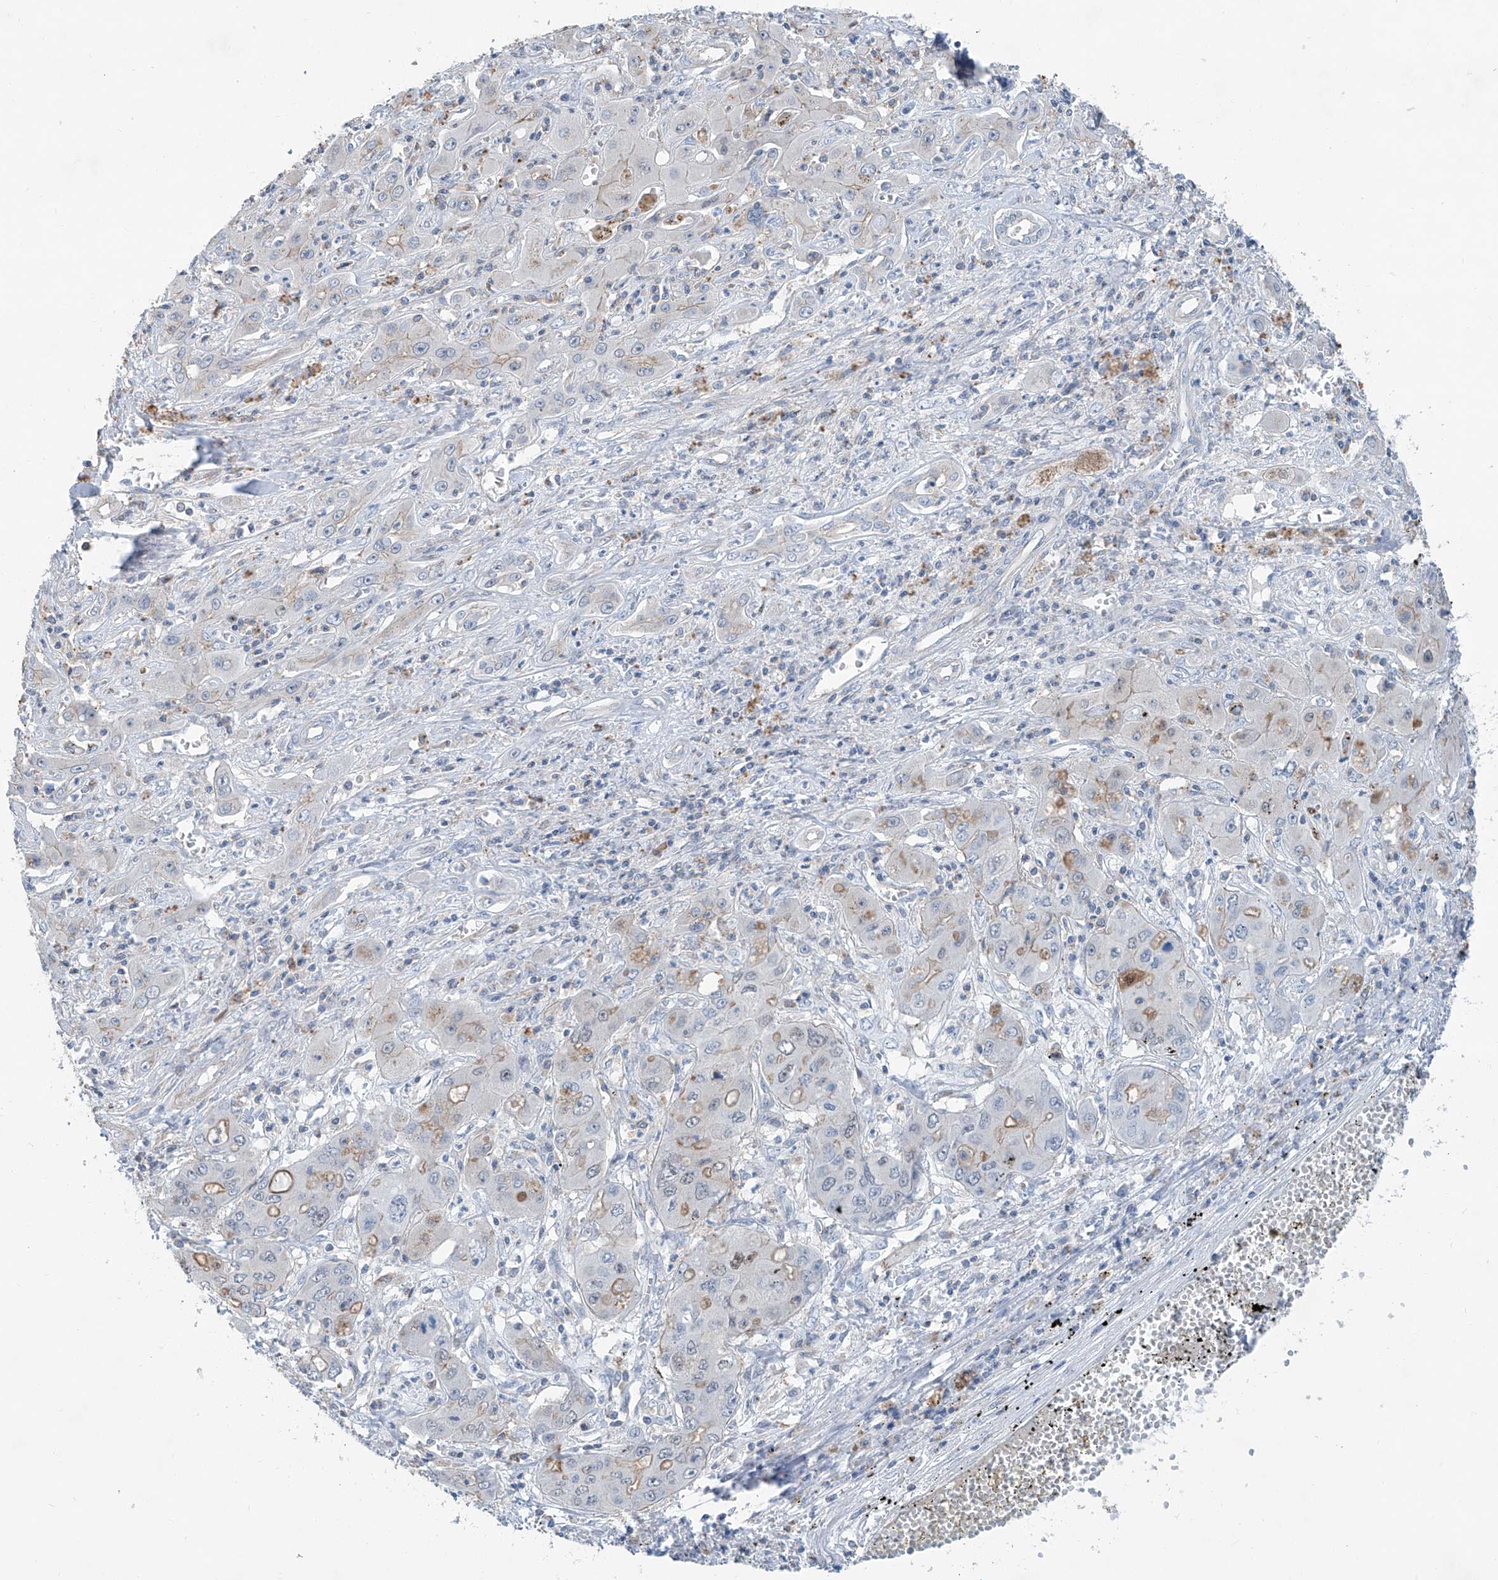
{"staining": {"intensity": "weak", "quantity": "<25%", "location": "cytoplasmic/membranous"}, "tissue": "liver cancer", "cell_type": "Tumor cells", "image_type": "cancer", "snomed": [{"axis": "morphology", "description": "Cholangiocarcinoma"}, {"axis": "topography", "description": "Liver"}], "caption": "Tumor cells are negative for brown protein staining in liver cholangiocarcinoma.", "gene": "ANKRD34A", "patient": {"sex": "male", "age": 67}}